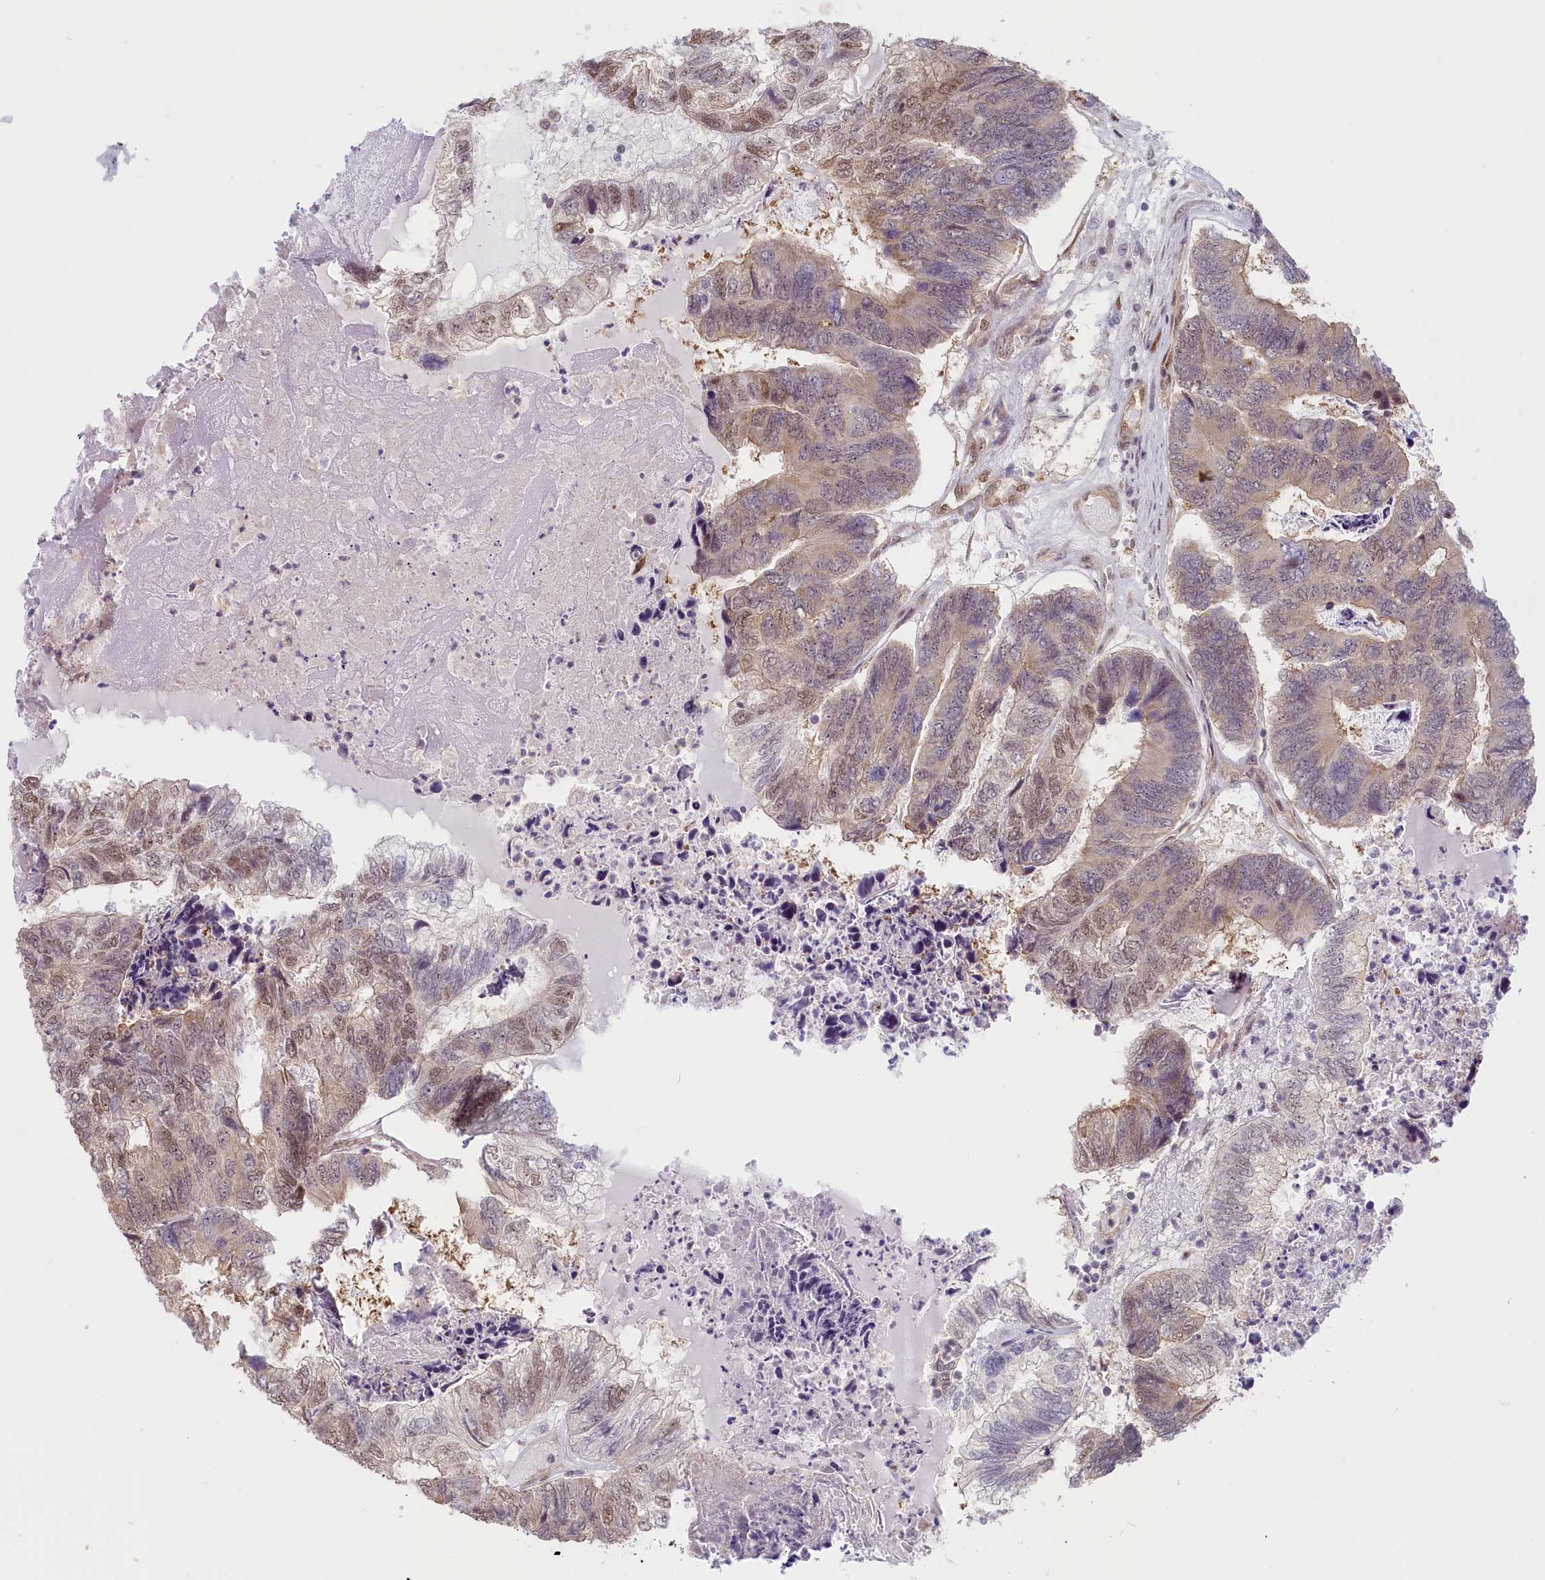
{"staining": {"intensity": "weak", "quantity": "25%-75%", "location": "cytoplasmic/membranous,nuclear"}, "tissue": "colorectal cancer", "cell_type": "Tumor cells", "image_type": "cancer", "snomed": [{"axis": "morphology", "description": "Adenocarcinoma, NOS"}, {"axis": "topography", "description": "Colon"}], "caption": "Immunohistochemical staining of human colorectal adenocarcinoma exhibits low levels of weak cytoplasmic/membranous and nuclear staining in approximately 25%-75% of tumor cells.", "gene": "C19orf44", "patient": {"sex": "female", "age": 67}}